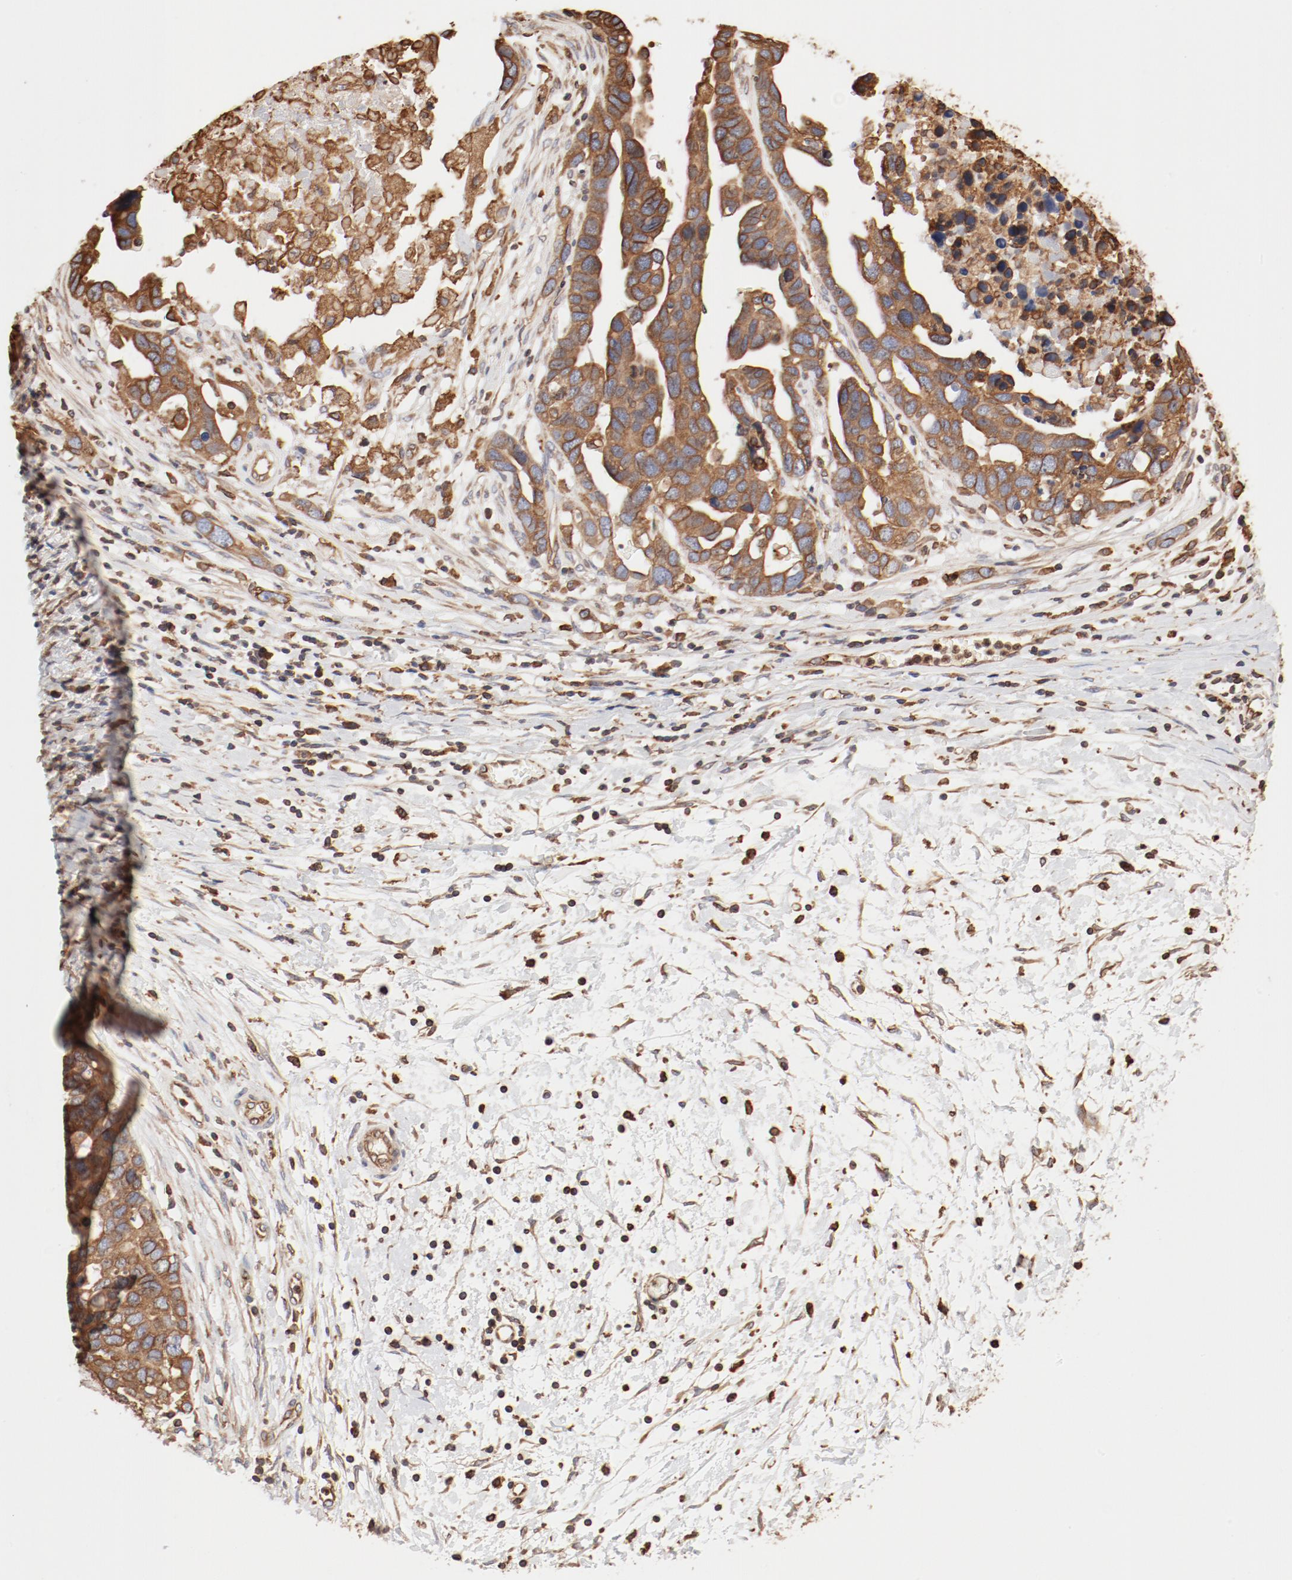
{"staining": {"intensity": "moderate", "quantity": ">75%", "location": "cytoplasmic/membranous"}, "tissue": "ovarian cancer", "cell_type": "Tumor cells", "image_type": "cancer", "snomed": [{"axis": "morphology", "description": "Cystadenocarcinoma, serous, NOS"}, {"axis": "topography", "description": "Ovary"}], "caption": "The image exhibits immunohistochemical staining of serous cystadenocarcinoma (ovarian). There is moderate cytoplasmic/membranous staining is identified in approximately >75% of tumor cells. Nuclei are stained in blue.", "gene": "BCAP31", "patient": {"sex": "female", "age": 54}}